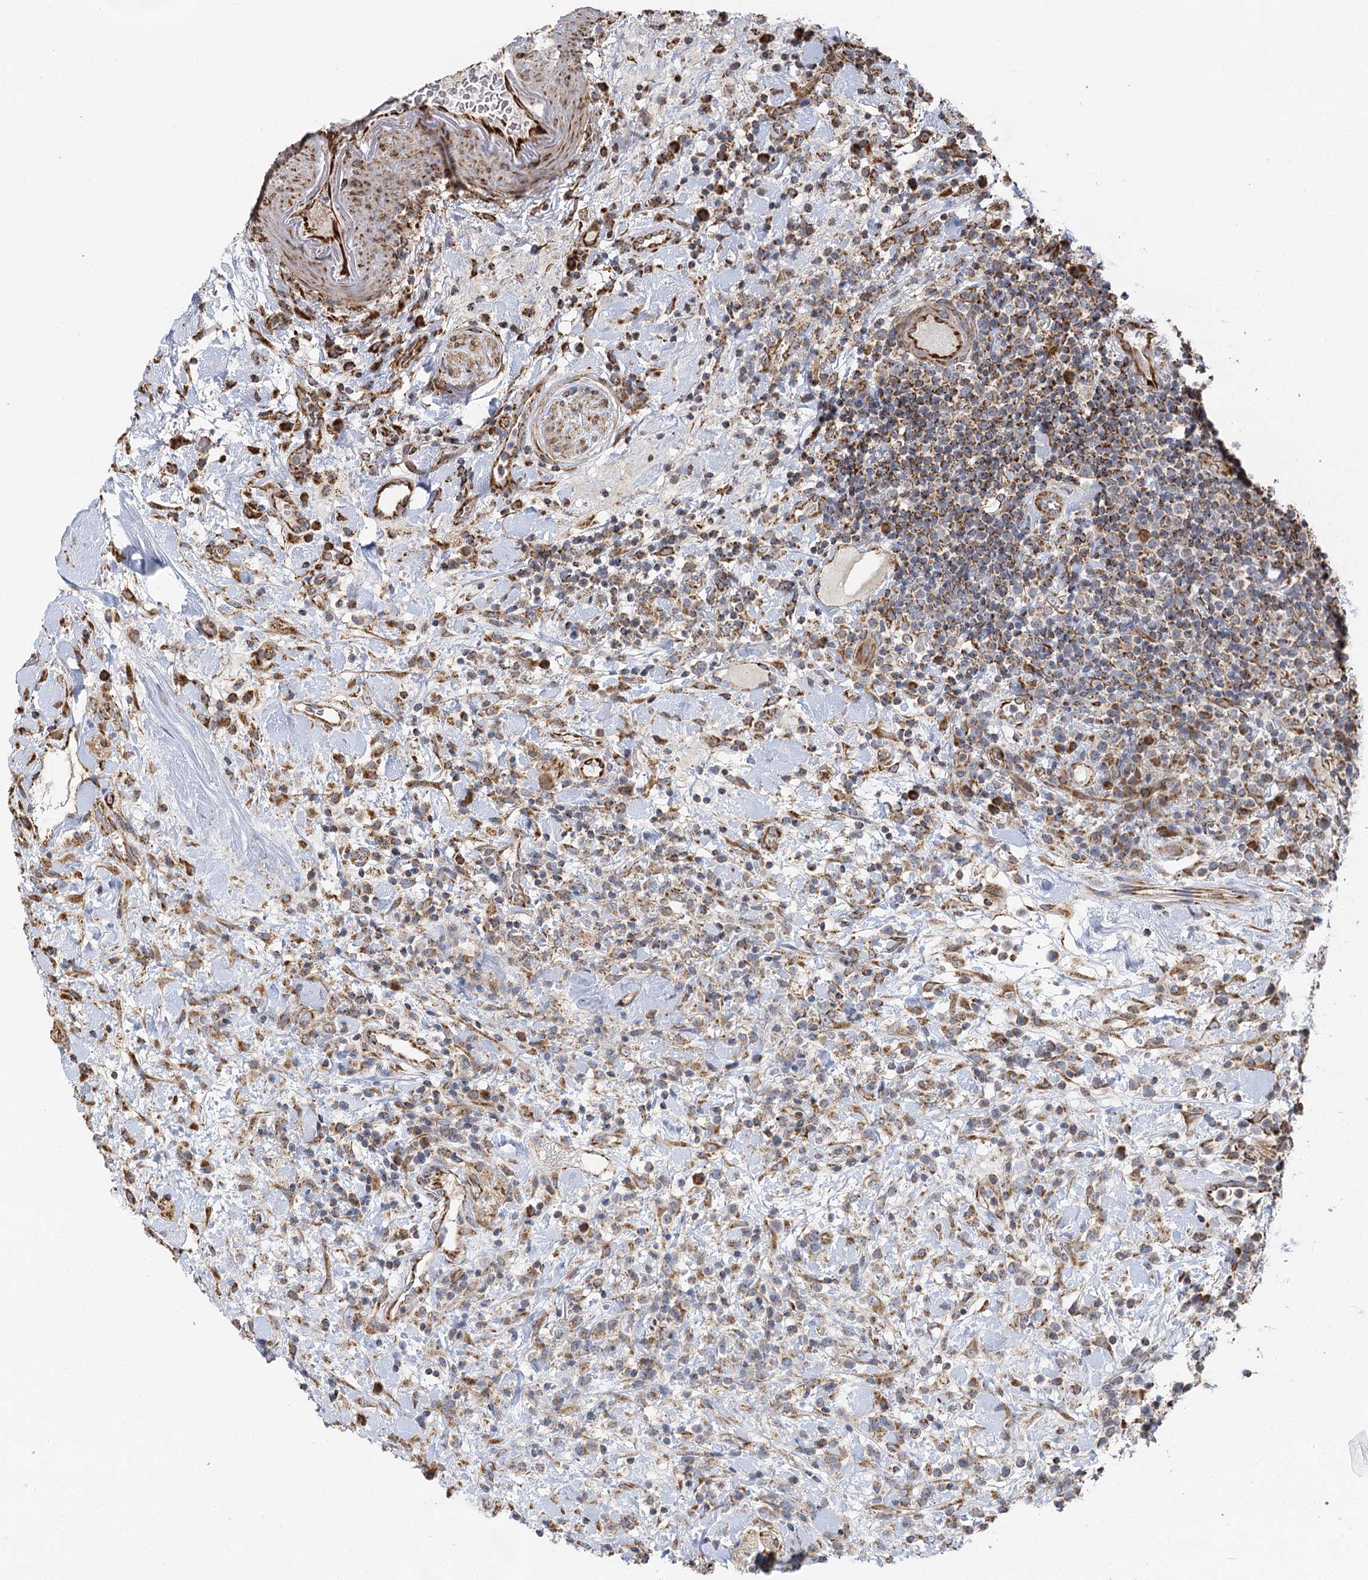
{"staining": {"intensity": "moderate", "quantity": "25%-75%", "location": "cytoplasmic/membranous"}, "tissue": "lymphoma", "cell_type": "Tumor cells", "image_type": "cancer", "snomed": [{"axis": "morphology", "description": "Malignant lymphoma, non-Hodgkin's type, High grade"}, {"axis": "topography", "description": "Colon"}], "caption": "An IHC photomicrograph of neoplastic tissue is shown. Protein staining in brown highlights moderate cytoplasmic/membranous positivity in lymphoma within tumor cells.", "gene": "IL11RA", "patient": {"sex": "female", "age": 53}}